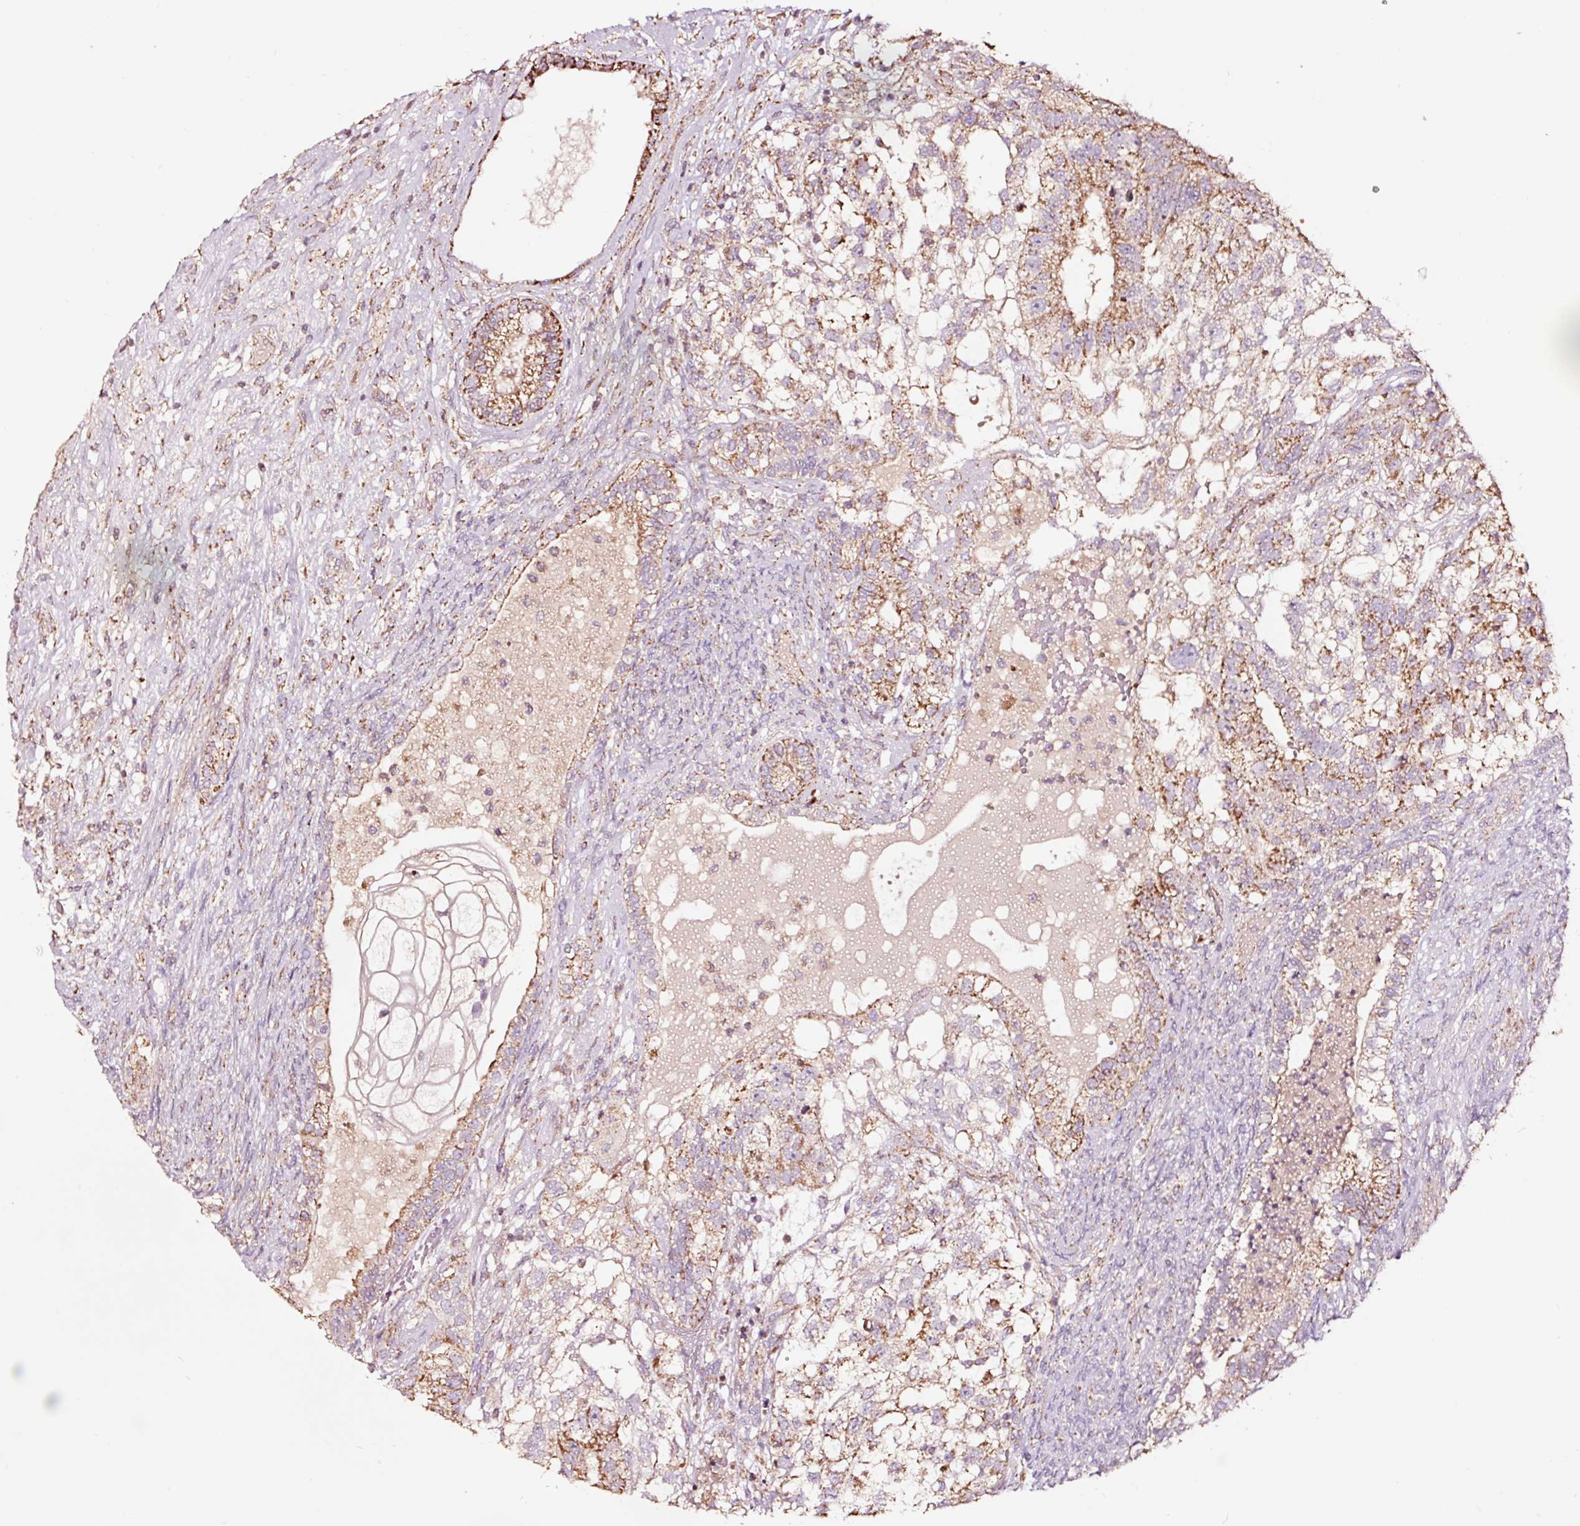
{"staining": {"intensity": "moderate", "quantity": ">75%", "location": "cytoplasmic/membranous"}, "tissue": "testis cancer", "cell_type": "Tumor cells", "image_type": "cancer", "snomed": [{"axis": "morphology", "description": "Seminoma, NOS"}, {"axis": "morphology", "description": "Carcinoma, Embryonal, NOS"}, {"axis": "topography", "description": "Testis"}], "caption": "Protein analysis of testis seminoma tissue displays moderate cytoplasmic/membranous staining in about >75% of tumor cells. (Stains: DAB in brown, nuclei in blue, Microscopy: brightfield microscopy at high magnification).", "gene": "TPM1", "patient": {"sex": "male", "age": 41}}